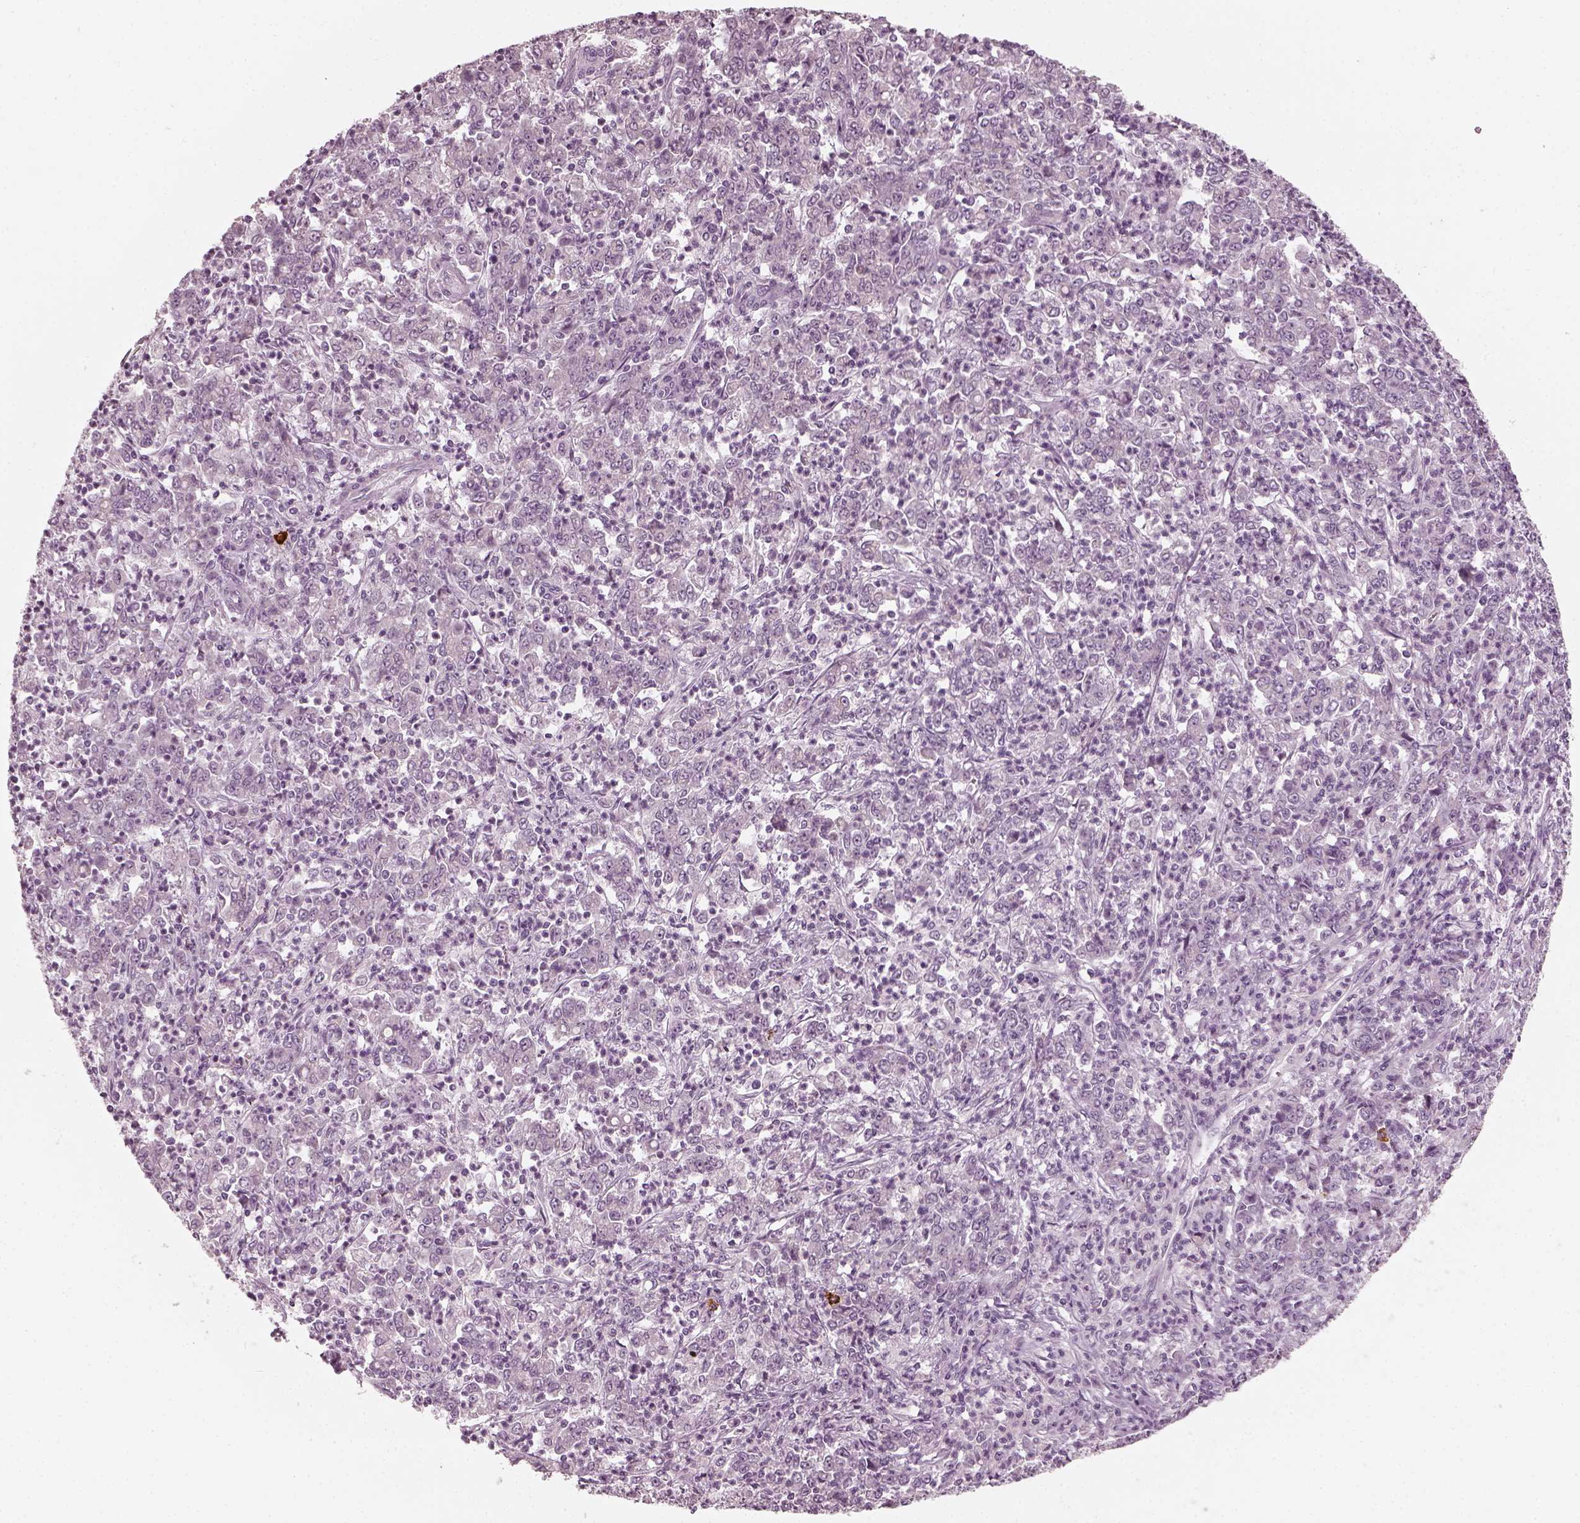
{"staining": {"intensity": "negative", "quantity": "none", "location": "none"}, "tissue": "stomach cancer", "cell_type": "Tumor cells", "image_type": "cancer", "snomed": [{"axis": "morphology", "description": "Adenocarcinoma, NOS"}, {"axis": "topography", "description": "Stomach, lower"}], "caption": "The histopathology image exhibits no staining of tumor cells in adenocarcinoma (stomach). The staining was performed using DAB (3,3'-diaminobenzidine) to visualize the protein expression in brown, while the nuclei were stained in blue with hematoxylin (Magnification: 20x).", "gene": "CNTN1", "patient": {"sex": "female", "age": 71}}